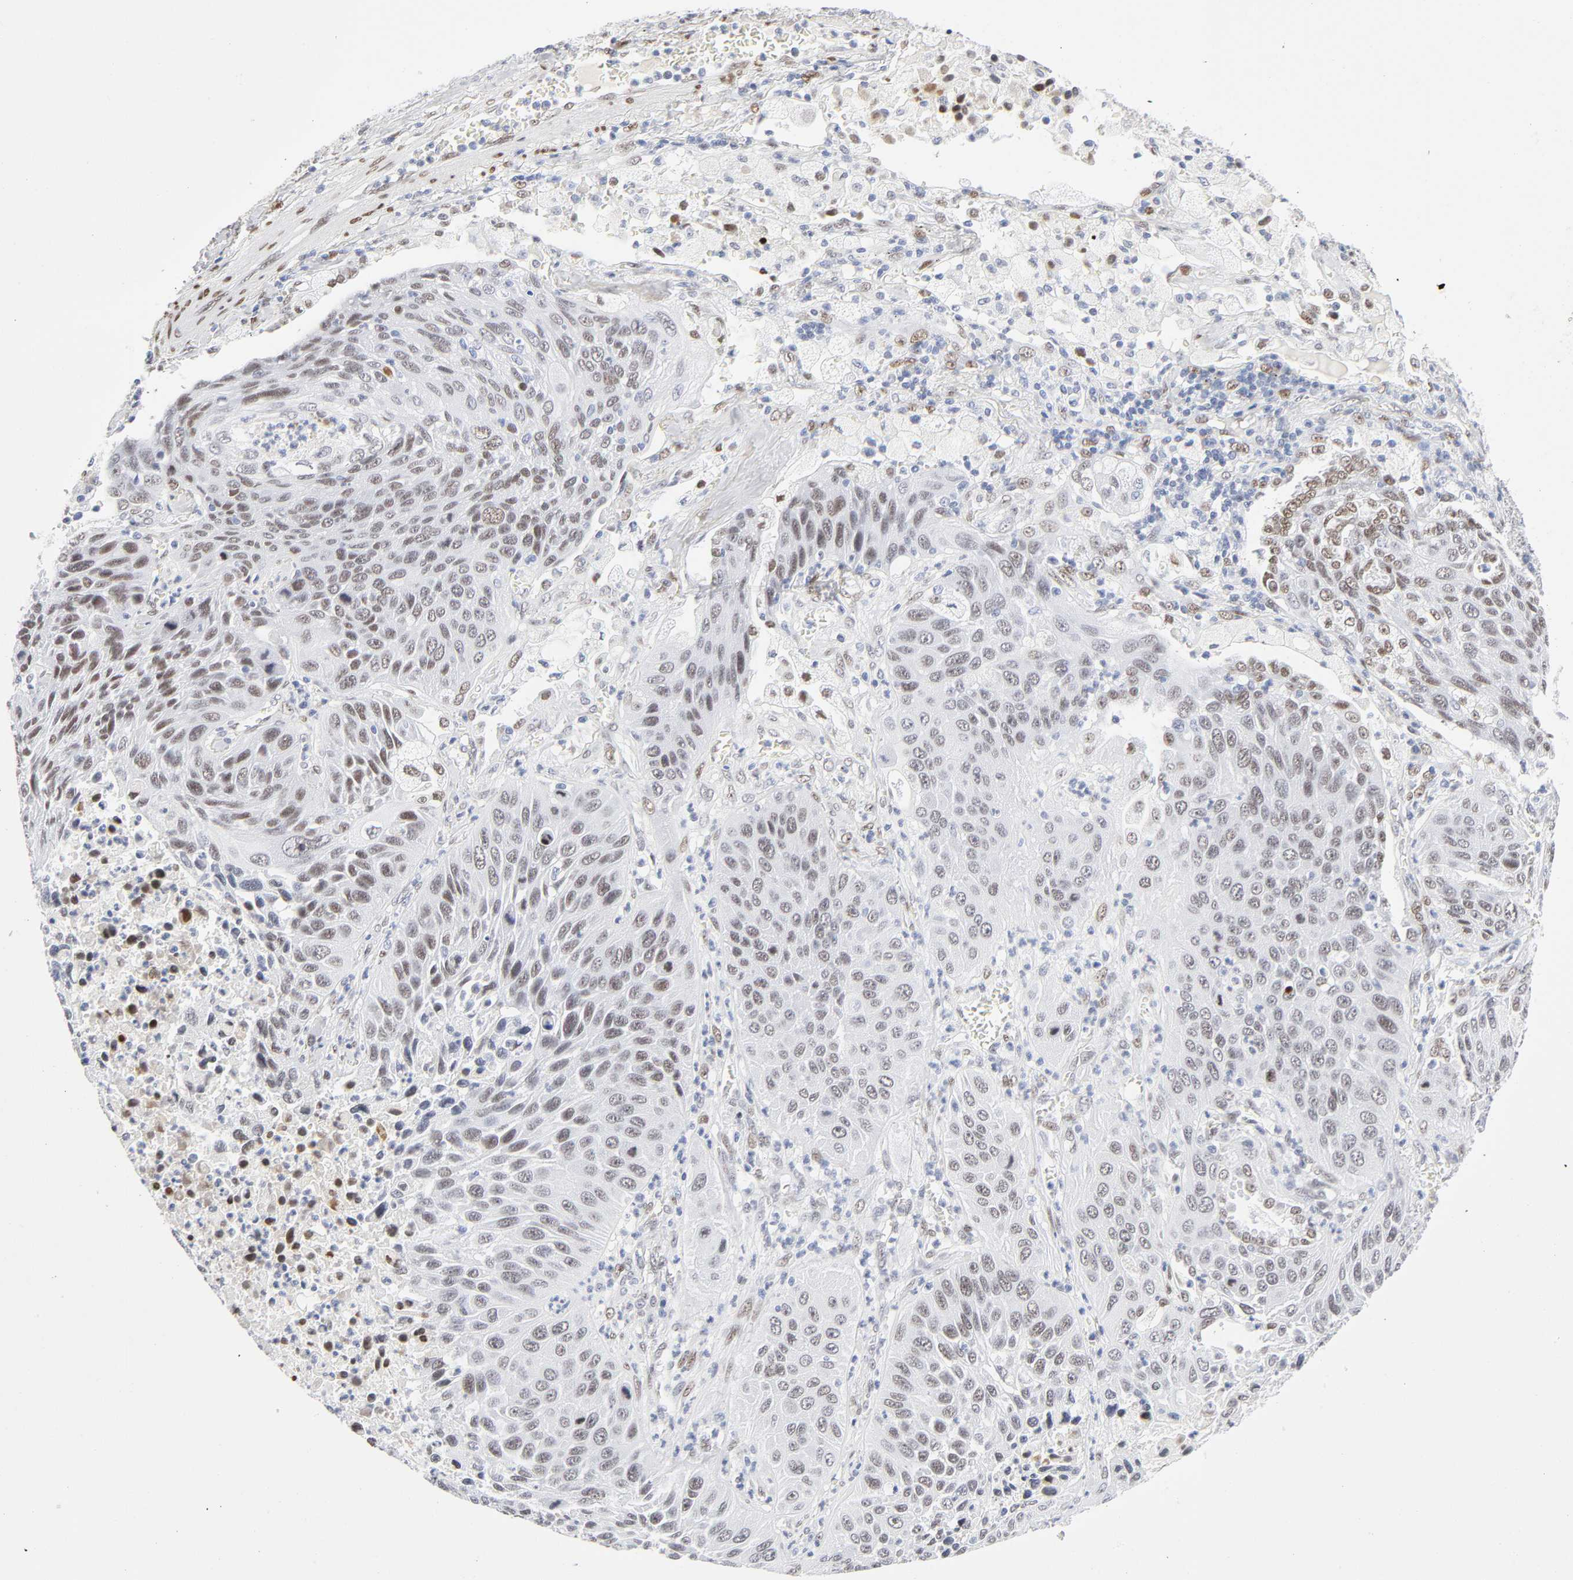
{"staining": {"intensity": "weak", "quantity": ">75%", "location": "nuclear"}, "tissue": "lung cancer", "cell_type": "Tumor cells", "image_type": "cancer", "snomed": [{"axis": "morphology", "description": "Squamous cell carcinoma, NOS"}, {"axis": "topography", "description": "Lung"}], "caption": "Protein staining exhibits weak nuclear positivity in approximately >75% of tumor cells in lung cancer. The staining was performed using DAB (3,3'-diaminobenzidine) to visualize the protein expression in brown, while the nuclei were stained in blue with hematoxylin (Magnification: 20x).", "gene": "NFIC", "patient": {"sex": "female", "age": 76}}